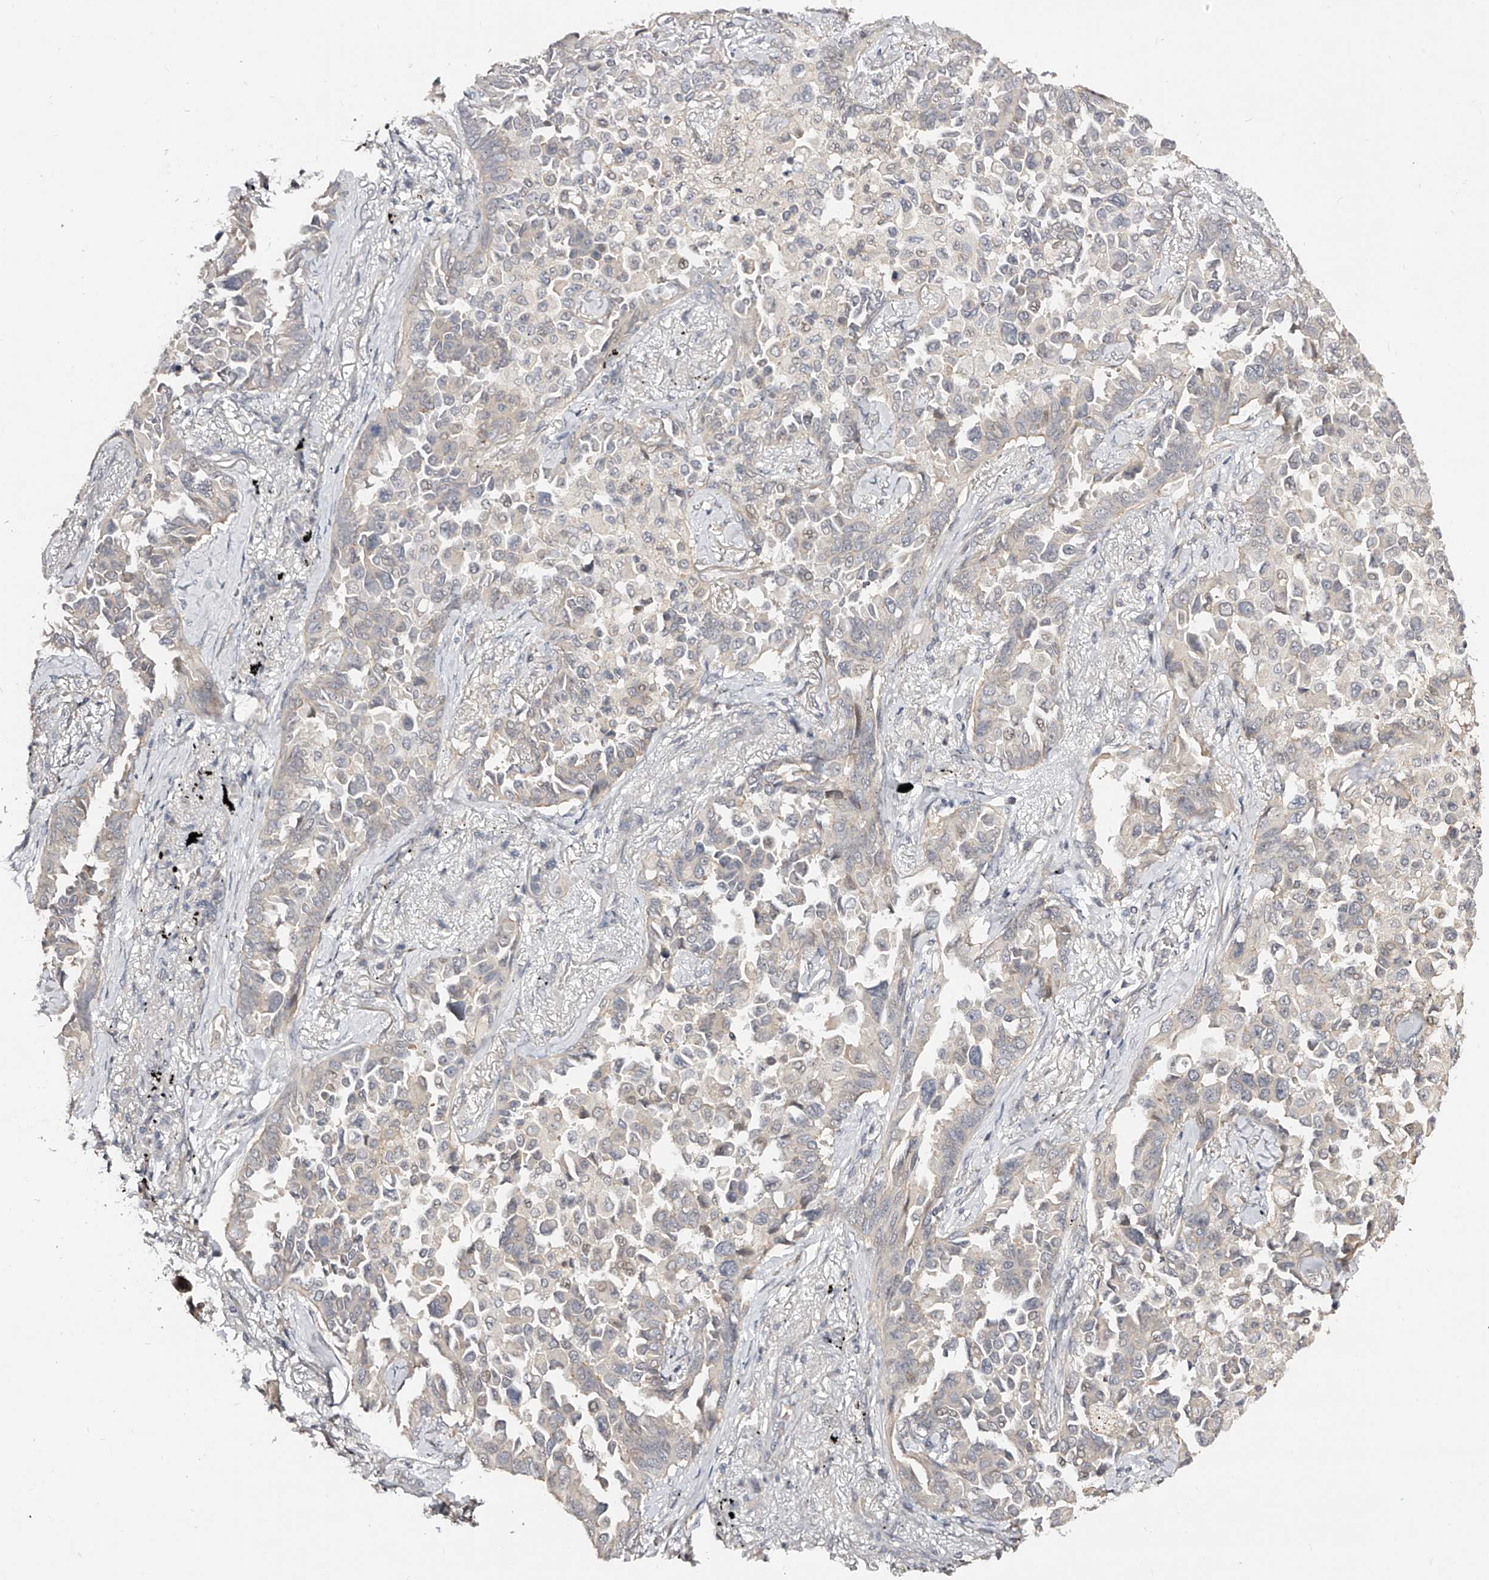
{"staining": {"intensity": "negative", "quantity": "none", "location": "none"}, "tissue": "lung cancer", "cell_type": "Tumor cells", "image_type": "cancer", "snomed": [{"axis": "morphology", "description": "Adenocarcinoma, NOS"}, {"axis": "topography", "description": "Lung"}], "caption": "Immunohistochemical staining of adenocarcinoma (lung) reveals no significant positivity in tumor cells. Brightfield microscopy of immunohistochemistry stained with DAB (3,3'-diaminobenzidine) (brown) and hematoxylin (blue), captured at high magnification.", "gene": "ZNF789", "patient": {"sex": "female", "age": 67}}